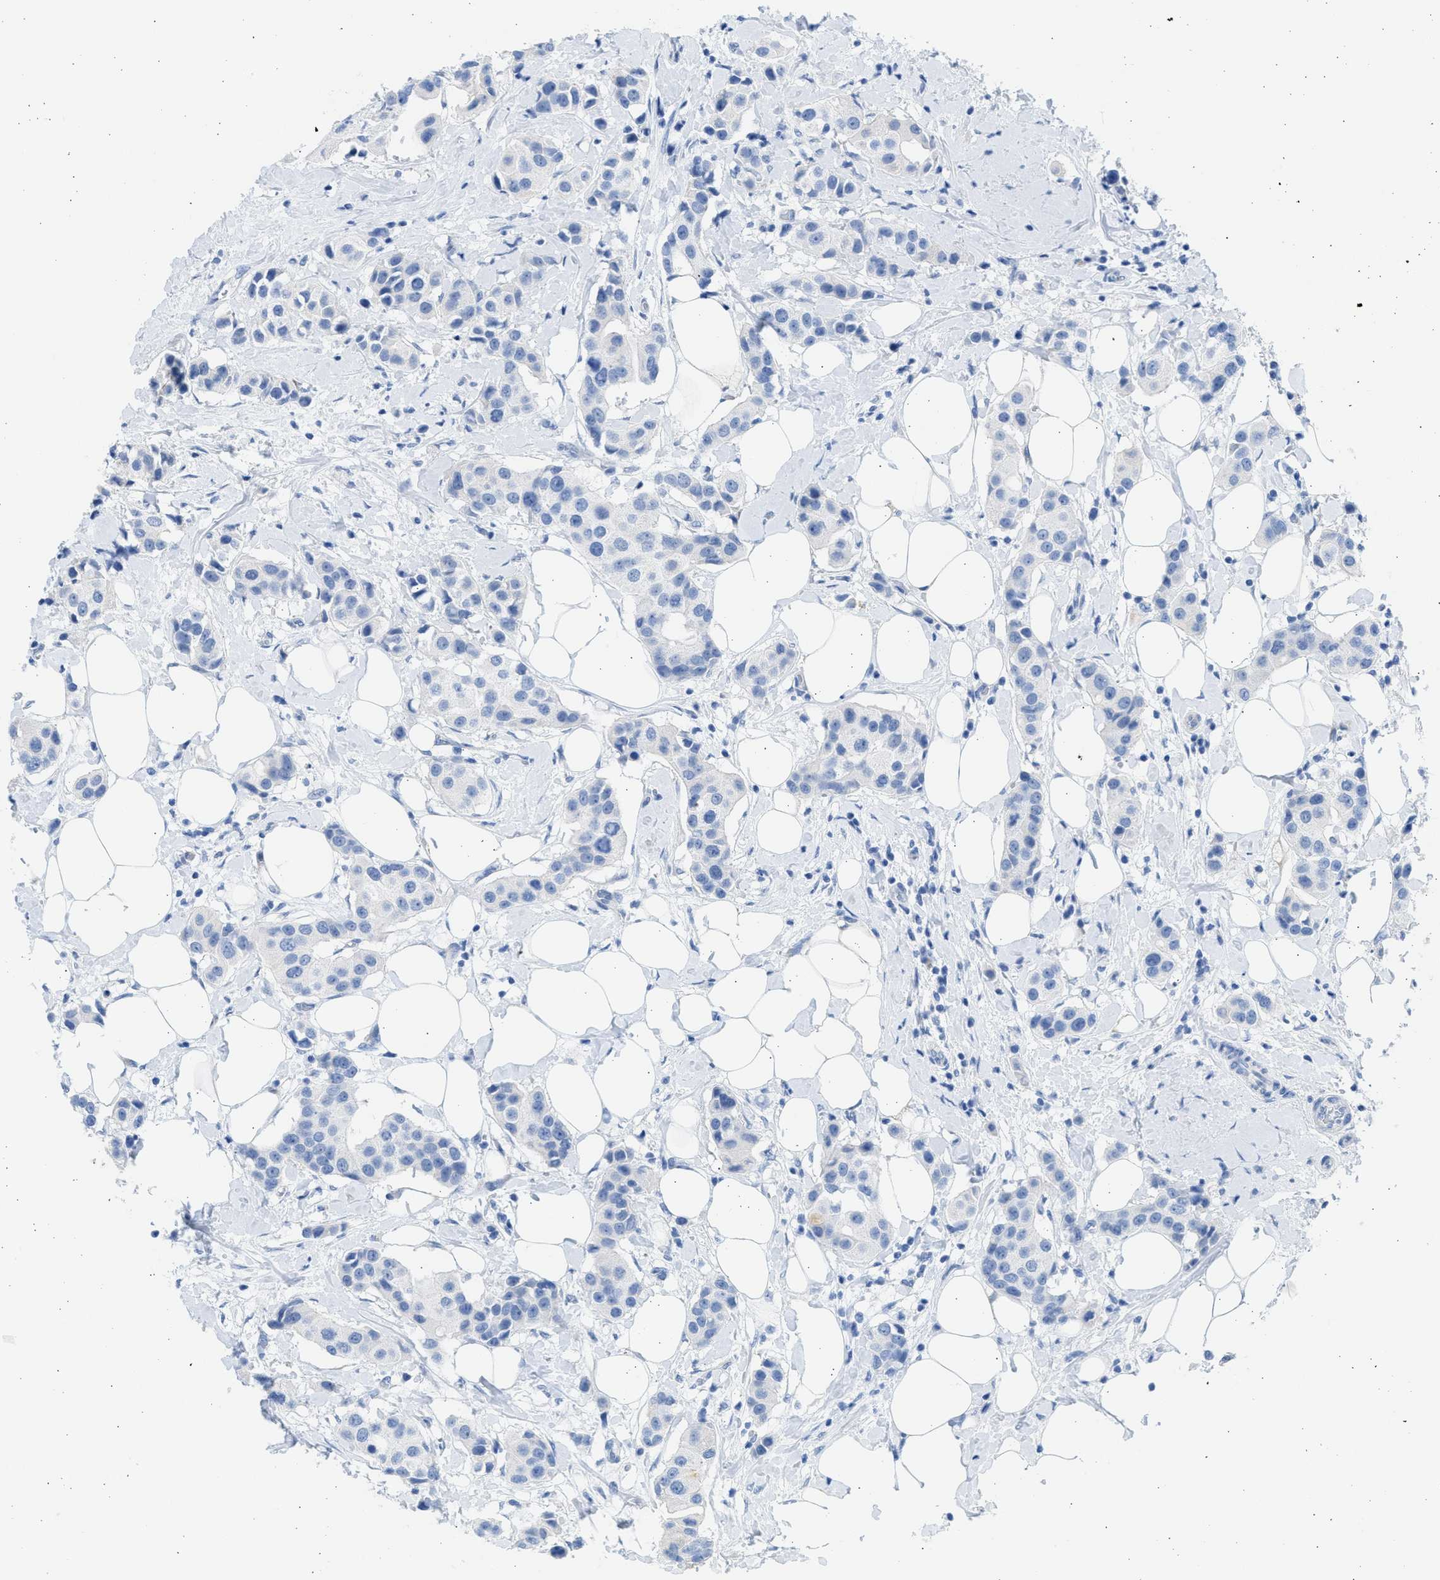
{"staining": {"intensity": "negative", "quantity": "none", "location": "none"}, "tissue": "breast cancer", "cell_type": "Tumor cells", "image_type": "cancer", "snomed": [{"axis": "morphology", "description": "Normal tissue, NOS"}, {"axis": "morphology", "description": "Duct carcinoma"}, {"axis": "topography", "description": "Breast"}], "caption": "This is an IHC image of breast cancer. There is no expression in tumor cells.", "gene": "SPATA3", "patient": {"sex": "female", "age": 39}}